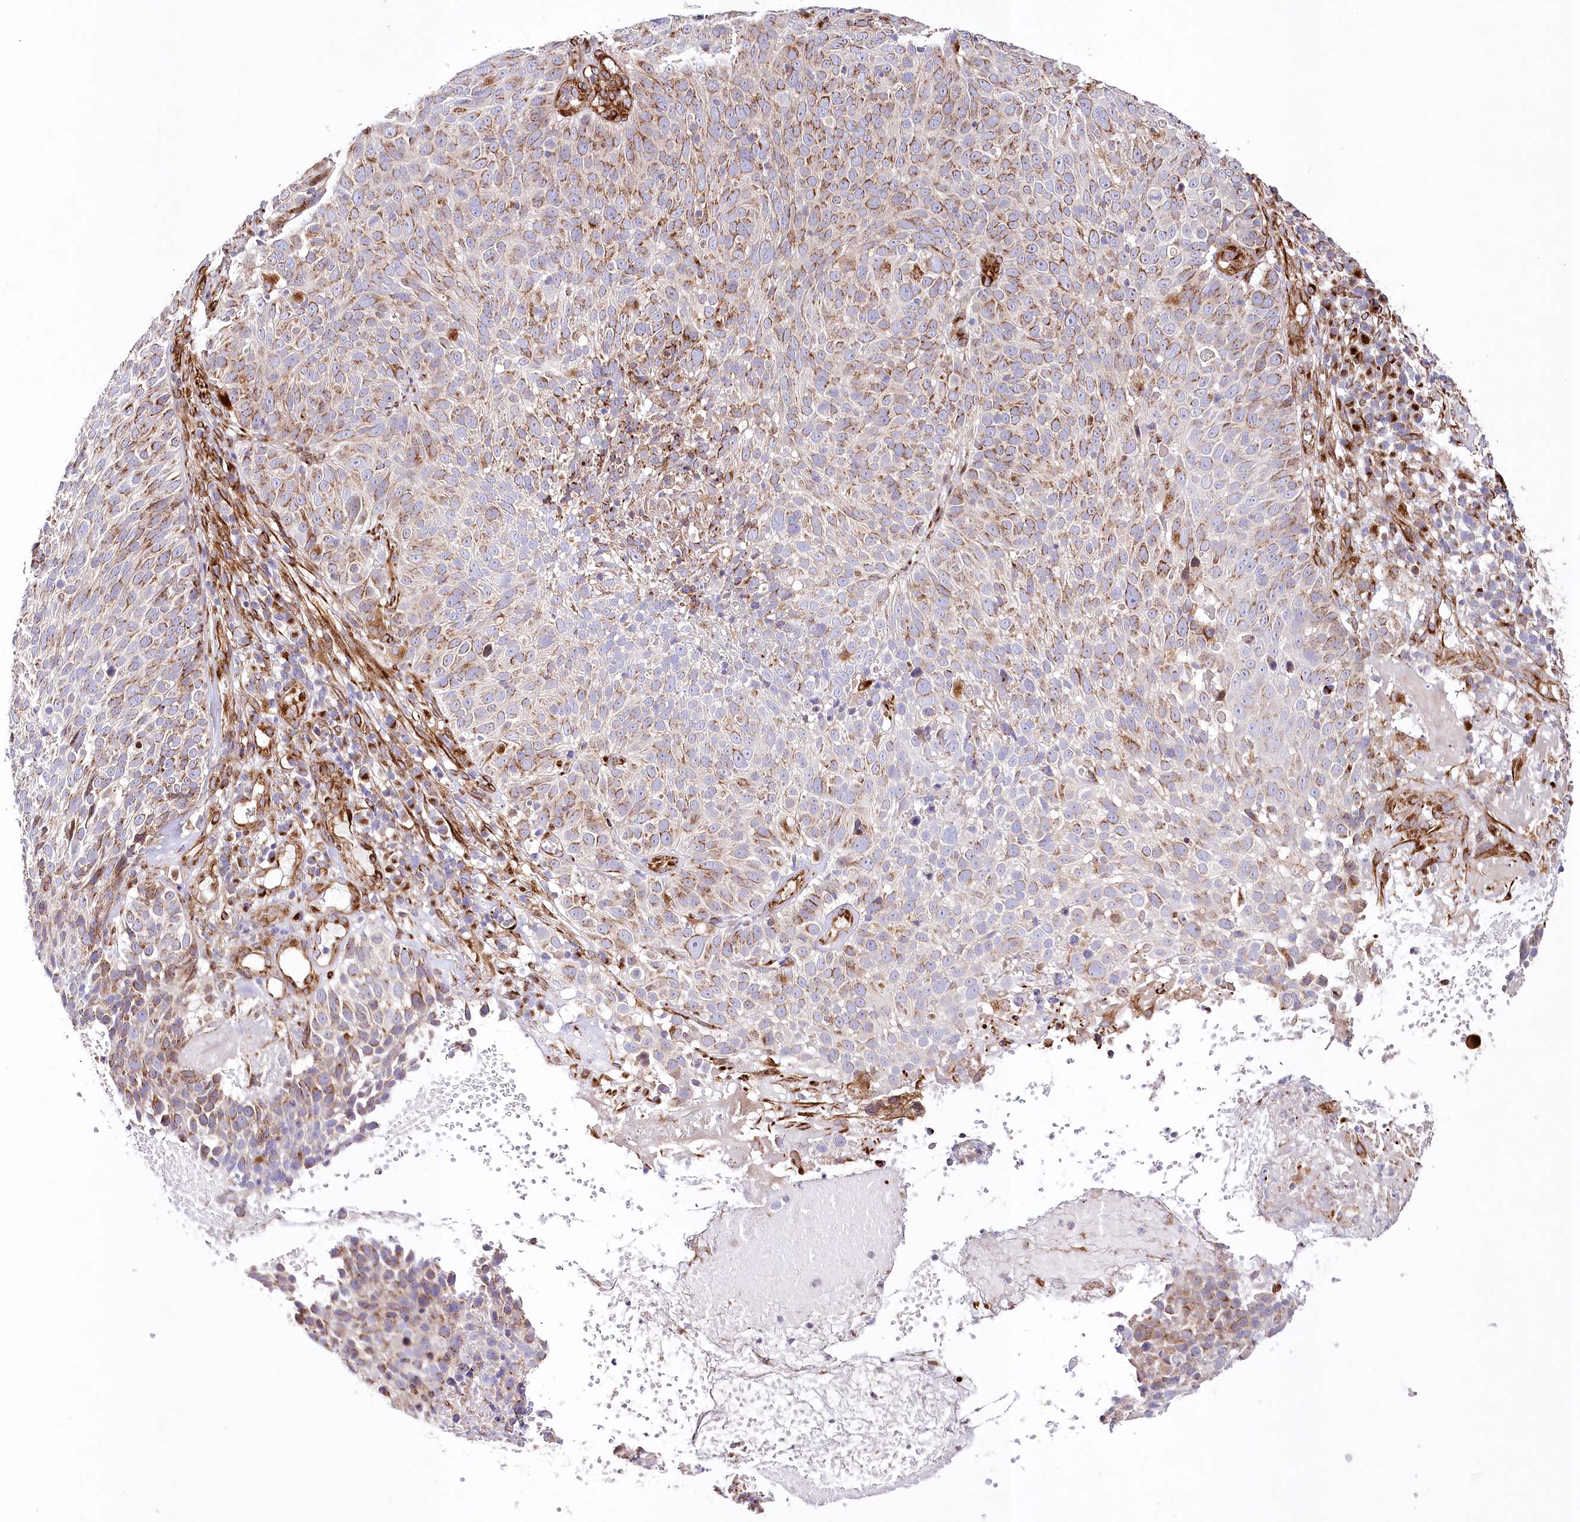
{"staining": {"intensity": "moderate", "quantity": ">75%", "location": "cytoplasmic/membranous"}, "tissue": "cervical cancer", "cell_type": "Tumor cells", "image_type": "cancer", "snomed": [{"axis": "morphology", "description": "Squamous cell carcinoma, NOS"}, {"axis": "topography", "description": "Cervix"}], "caption": "Immunohistochemical staining of cervical cancer displays medium levels of moderate cytoplasmic/membranous staining in about >75% of tumor cells.", "gene": "ABRAXAS2", "patient": {"sex": "female", "age": 74}}